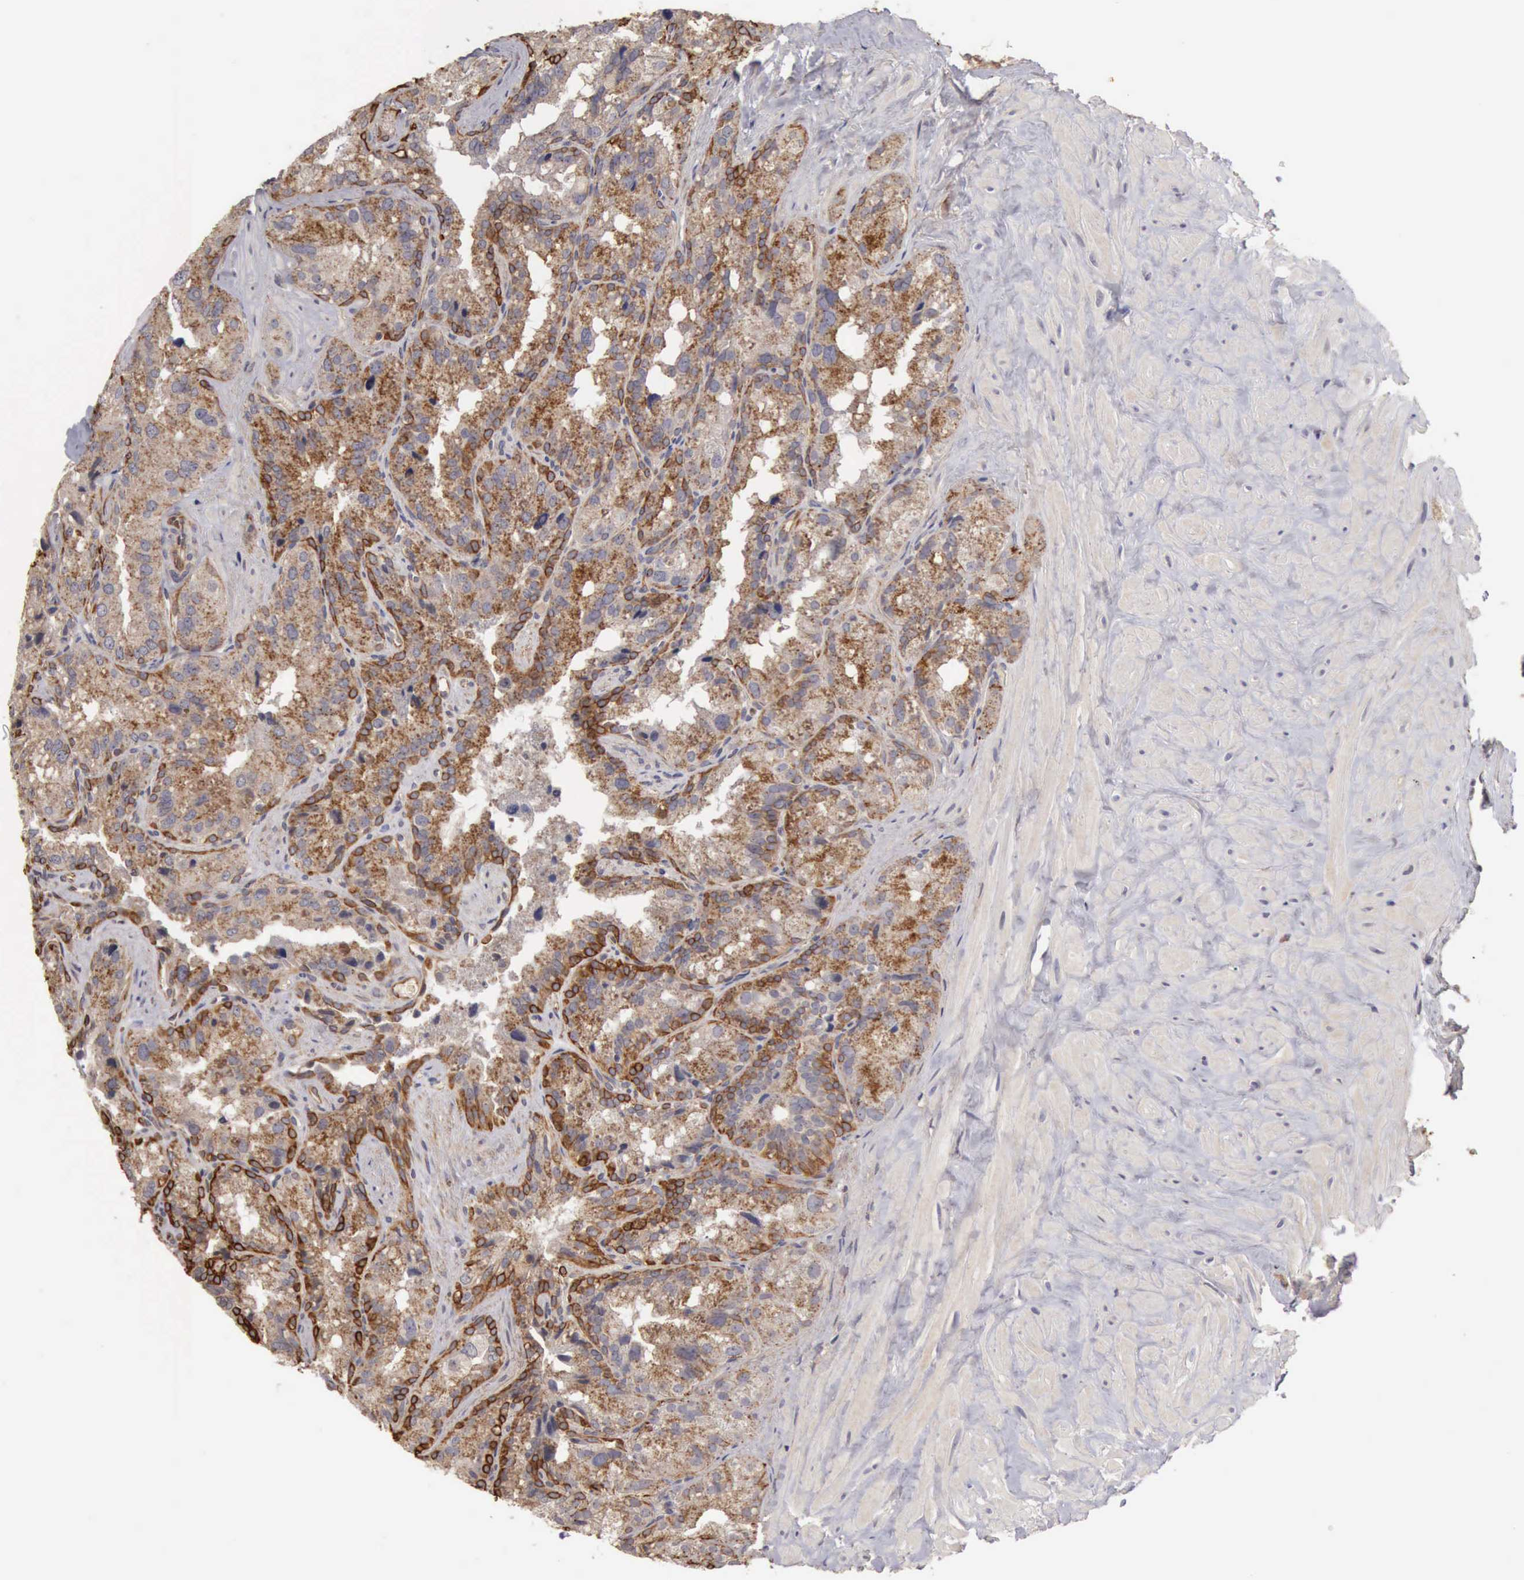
{"staining": {"intensity": "weak", "quantity": ">75%", "location": "cytoplasmic/membranous"}, "tissue": "seminal vesicle", "cell_type": "Glandular cells", "image_type": "normal", "snomed": [{"axis": "morphology", "description": "Normal tissue, NOS"}, {"axis": "topography", "description": "Seminal veicle"}], "caption": "Immunohistochemical staining of benign human seminal vesicle shows >75% levels of weak cytoplasmic/membranous protein staining in approximately >75% of glandular cells.", "gene": "BMX", "patient": {"sex": "male", "age": 69}}